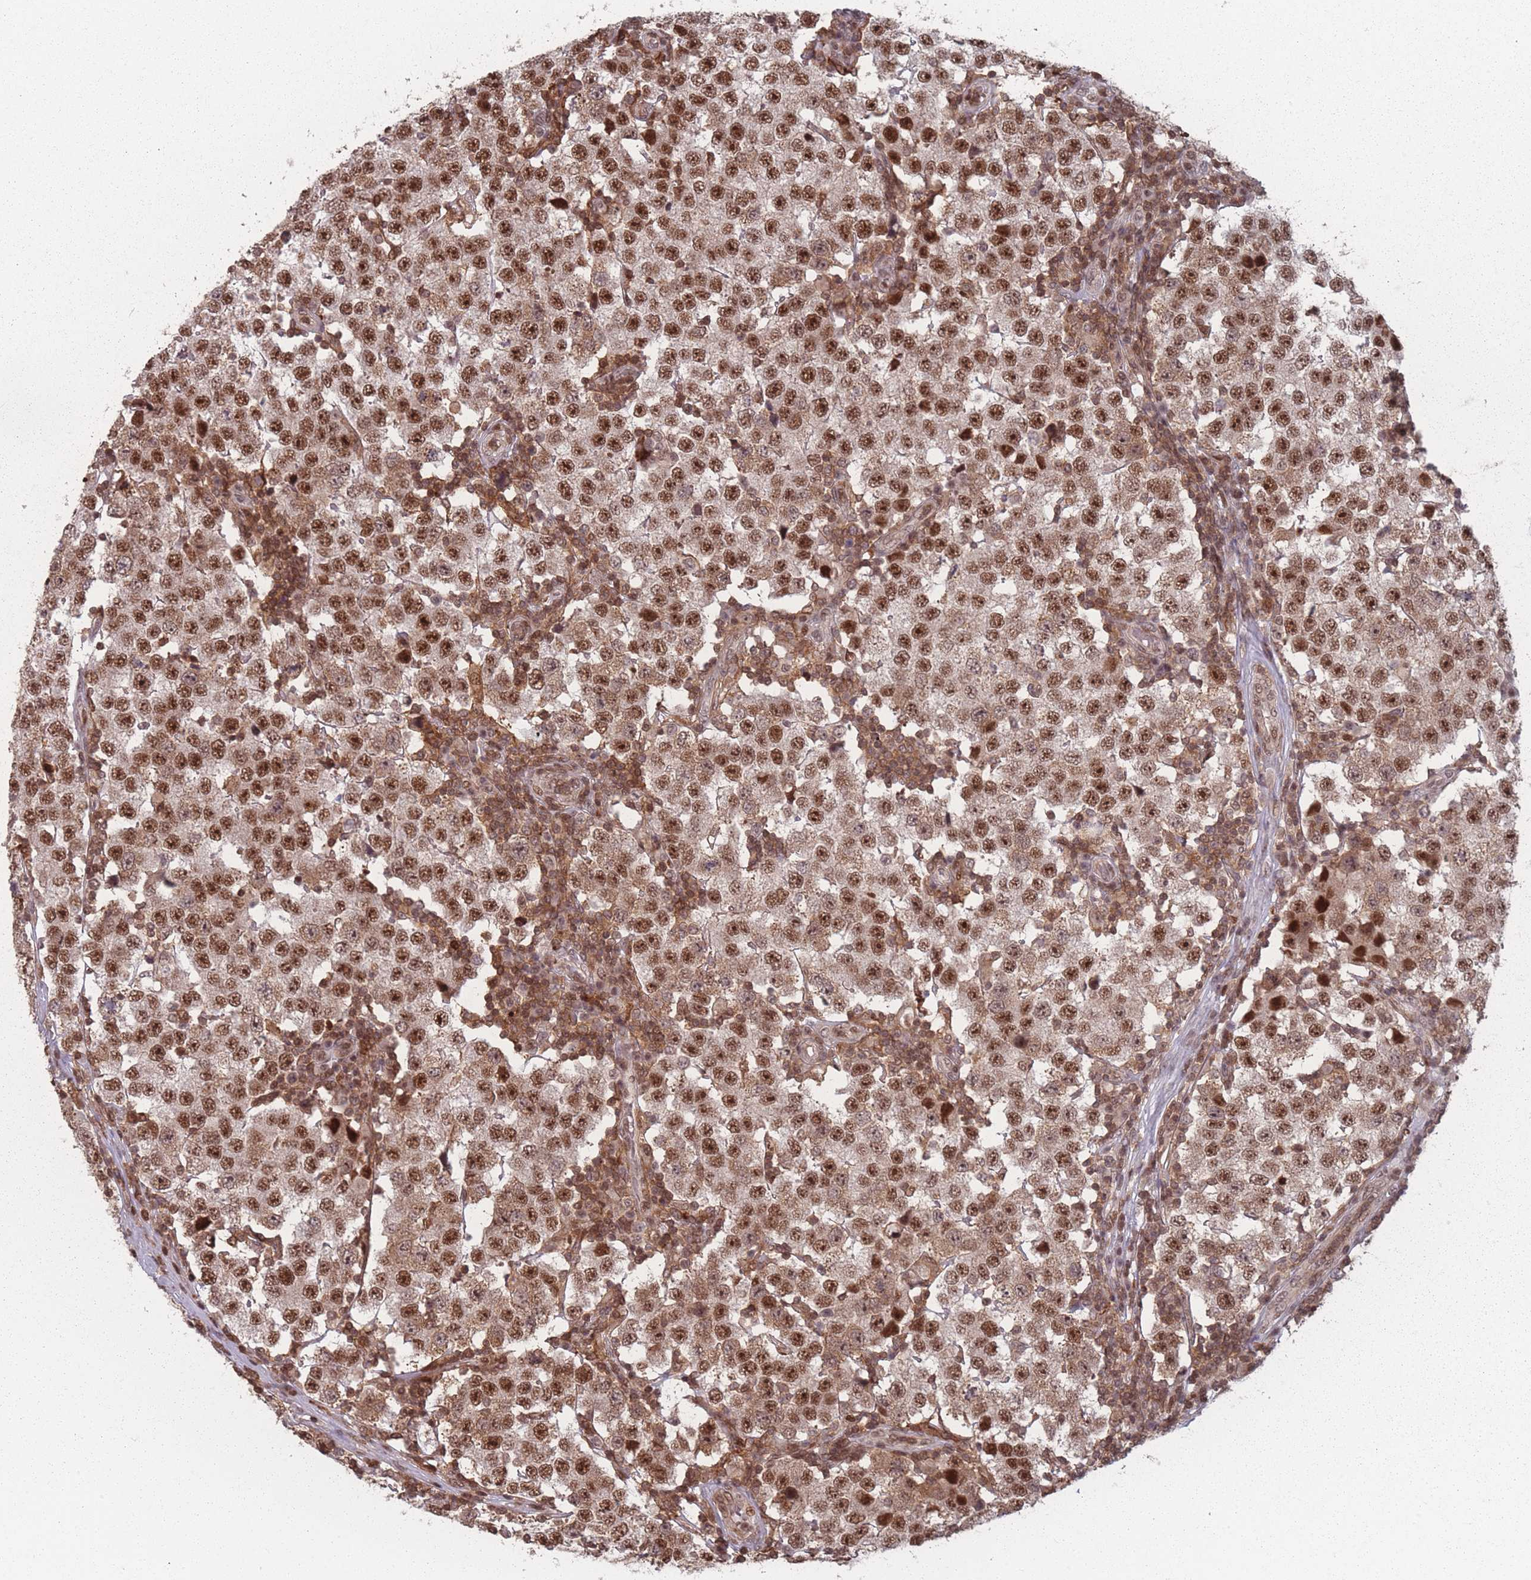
{"staining": {"intensity": "moderate", "quantity": ">75%", "location": "nuclear"}, "tissue": "testis cancer", "cell_type": "Tumor cells", "image_type": "cancer", "snomed": [{"axis": "morphology", "description": "Seminoma, NOS"}, {"axis": "topography", "description": "Testis"}], "caption": "Immunohistochemistry (DAB (3,3'-diaminobenzidine)) staining of human testis cancer (seminoma) displays moderate nuclear protein positivity in approximately >75% of tumor cells. (DAB (3,3'-diaminobenzidine) = brown stain, brightfield microscopy at high magnification).", "gene": "WDR55", "patient": {"sex": "male", "age": 34}}